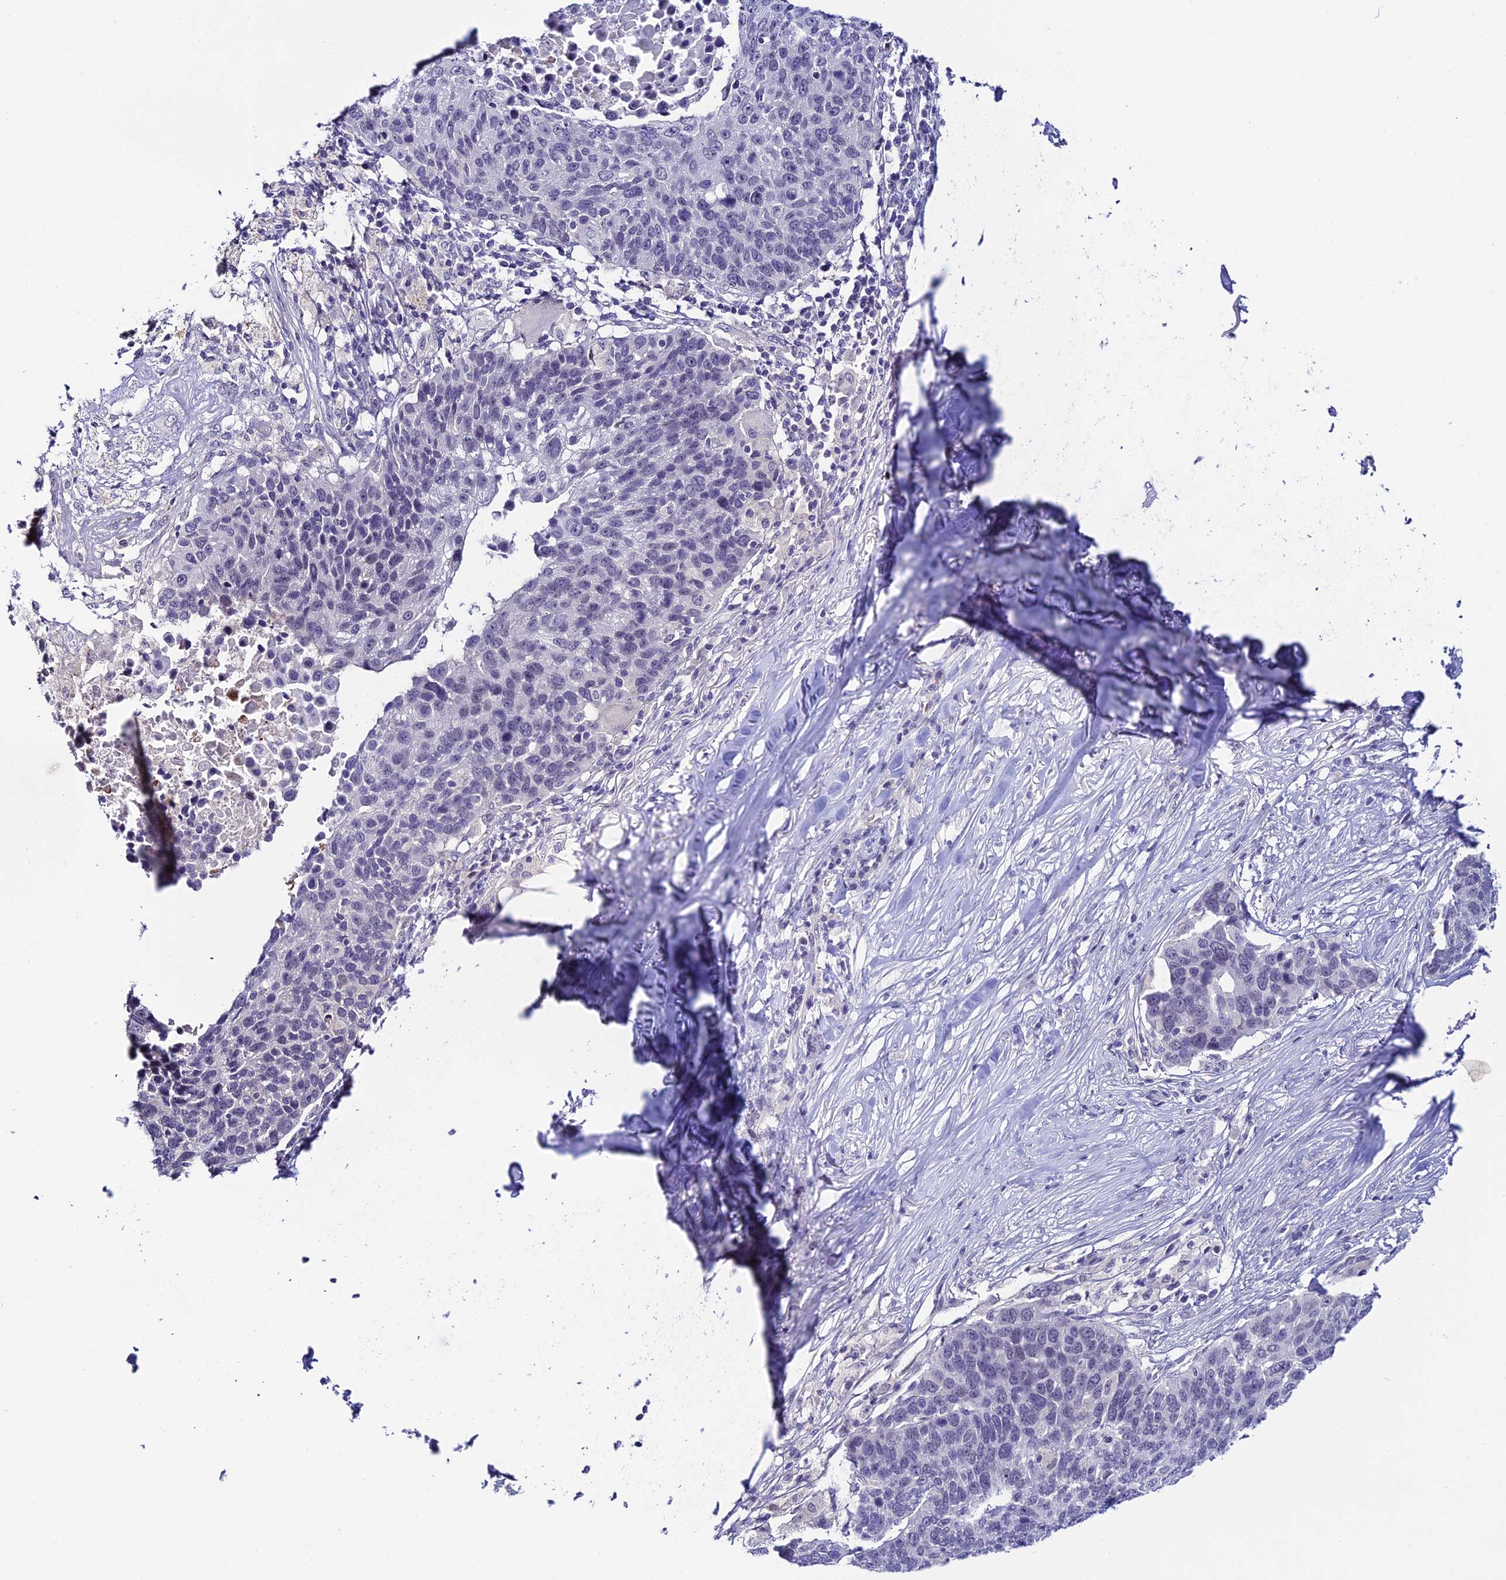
{"staining": {"intensity": "negative", "quantity": "none", "location": "none"}, "tissue": "lung cancer", "cell_type": "Tumor cells", "image_type": "cancer", "snomed": [{"axis": "morphology", "description": "Normal tissue, NOS"}, {"axis": "morphology", "description": "Squamous cell carcinoma, NOS"}, {"axis": "topography", "description": "Lymph node"}, {"axis": "topography", "description": "Lung"}], "caption": "Tumor cells show no significant staining in lung squamous cell carcinoma.", "gene": "RASGEF1B", "patient": {"sex": "male", "age": 66}}